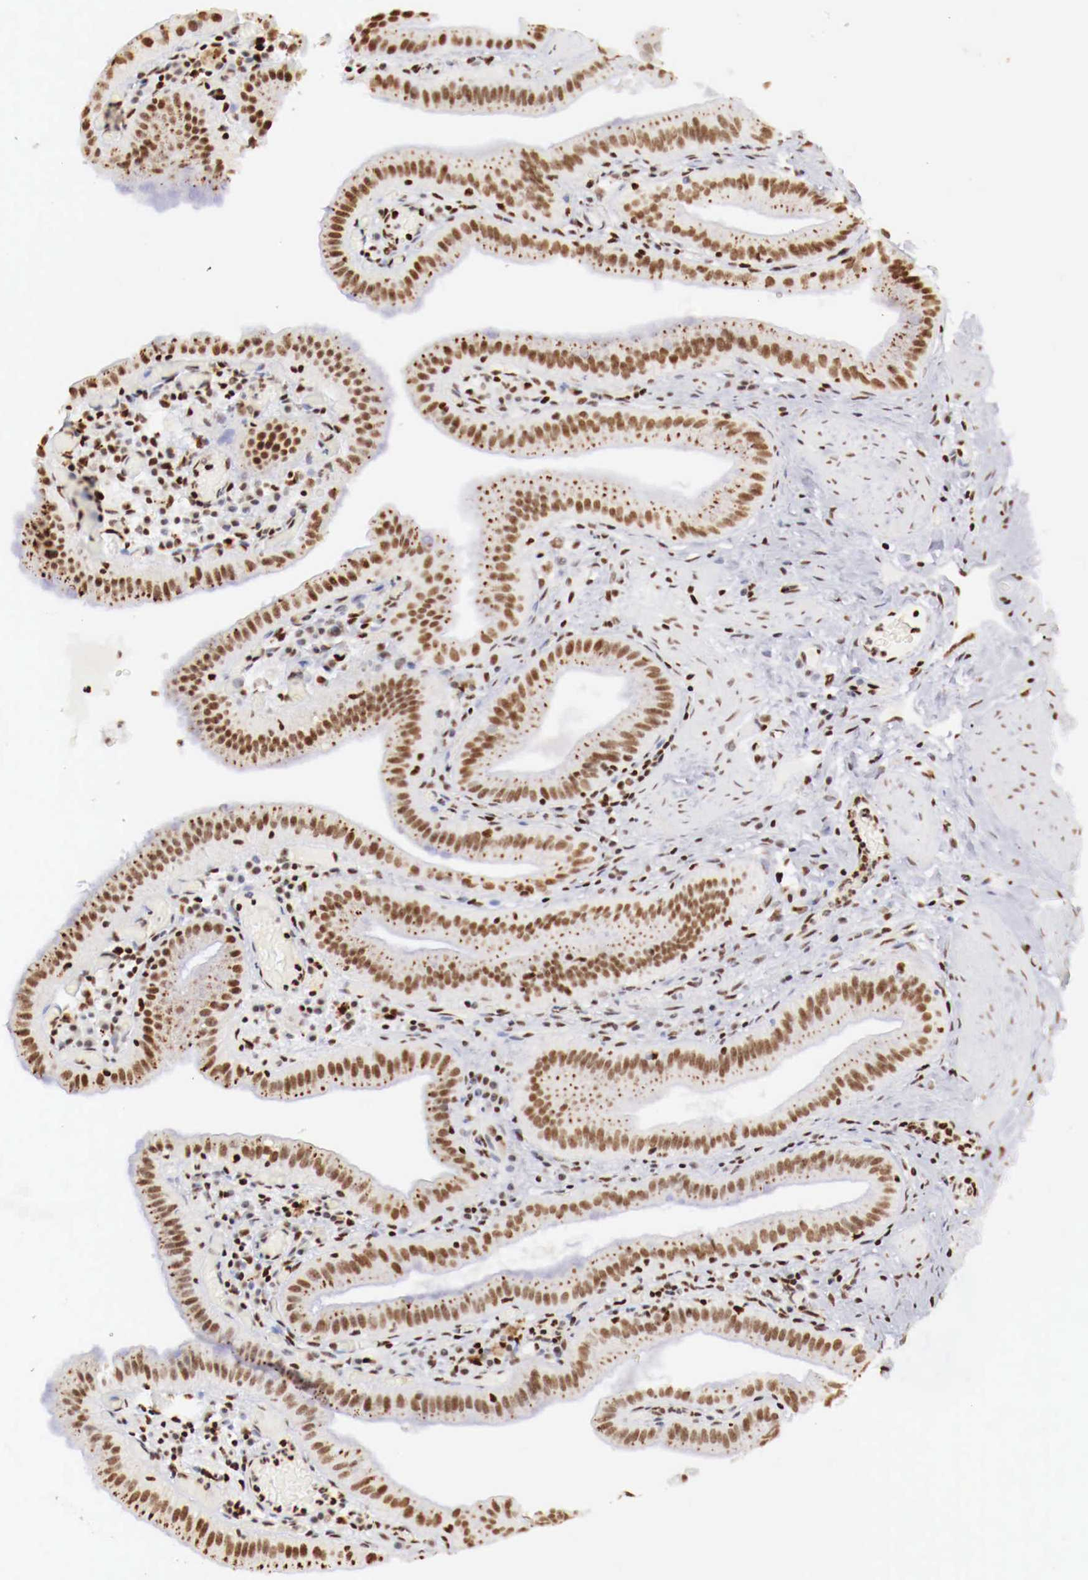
{"staining": {"intensity": "strong", "quantity": ">75%", "location": "nuclear"}, "tissue": "gallbladder", "cell_type": "Glandular cells", "image_type": "normal", "snomed": [{"axis": "morphology", "description": "Normal tissue, NOS"}, {"axis": "topography", "description": "Gallbladder"}], "caption": "Gallbladder was stained to show a protein in brown. There is high levels of strong nuclear staining in about >75% of glandular cells.", "gene": "MAX", "patient": {"sex": "female", "age": 76}}